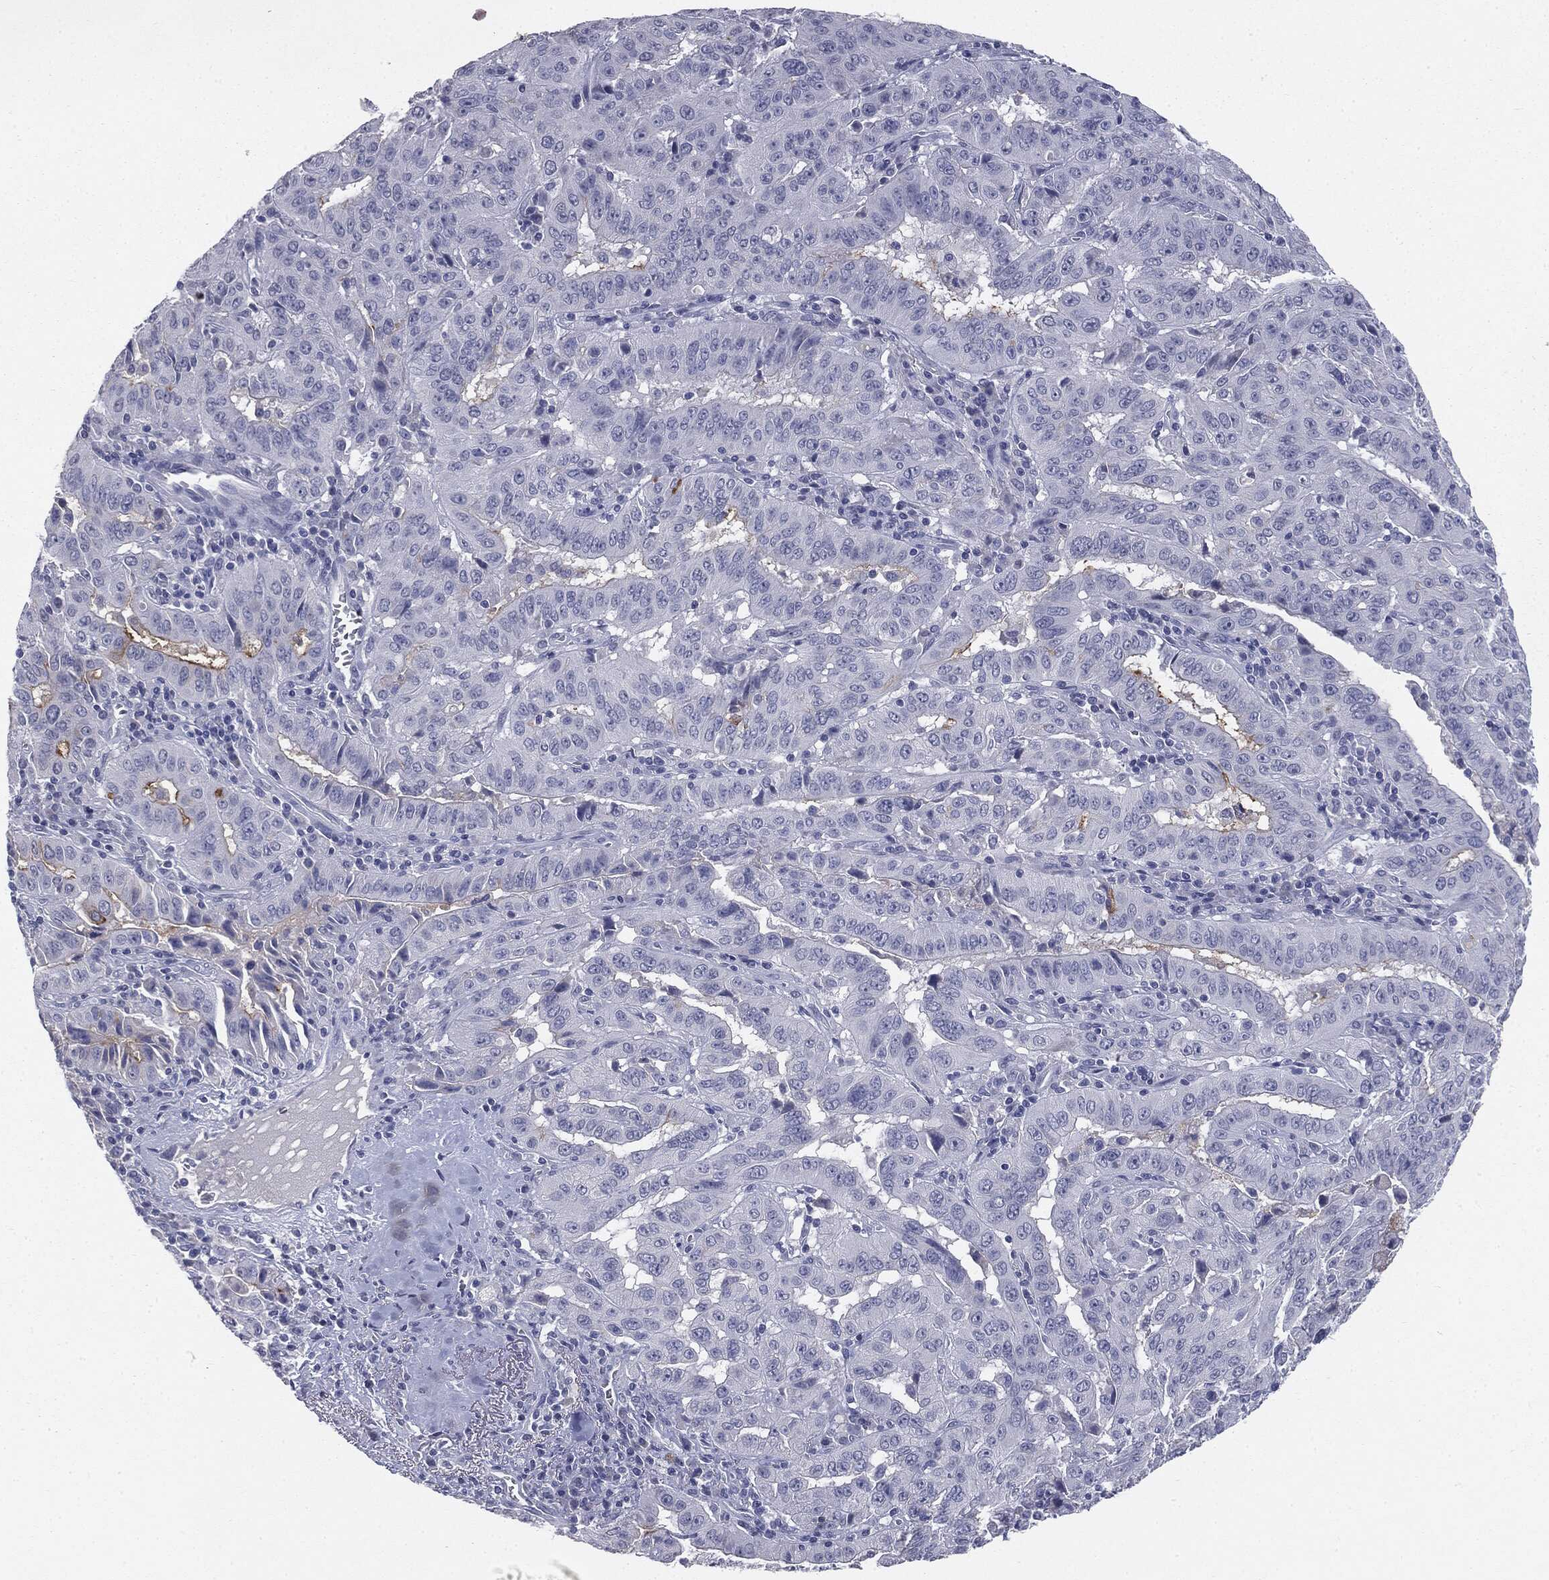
{"staining": {"intensity": "negative", "quantity": "none", "location": "none"}, "tissue": "pancreatic cancer", "cell_type": "Tumor cells", "image_type": "cancer", "snomed": [{"axis": "morphology", "description": "Adenocarcinoma, NOS"}, {"axis": "topography", "description": "Pancreas"}], "caption": "IHC micrograph of neoplastic tissue: human adenocarcinoma (pancreatic) stained with DAB (3,3'-diaminobenzidine) demonstrates no significant protein positivity in tumor cells. (Brightfield microscopy of DAB immunohistochemistry (IHC) at high magnification).", "gene": "MUC1", "patient": {"sex": "male", "age": 63}}